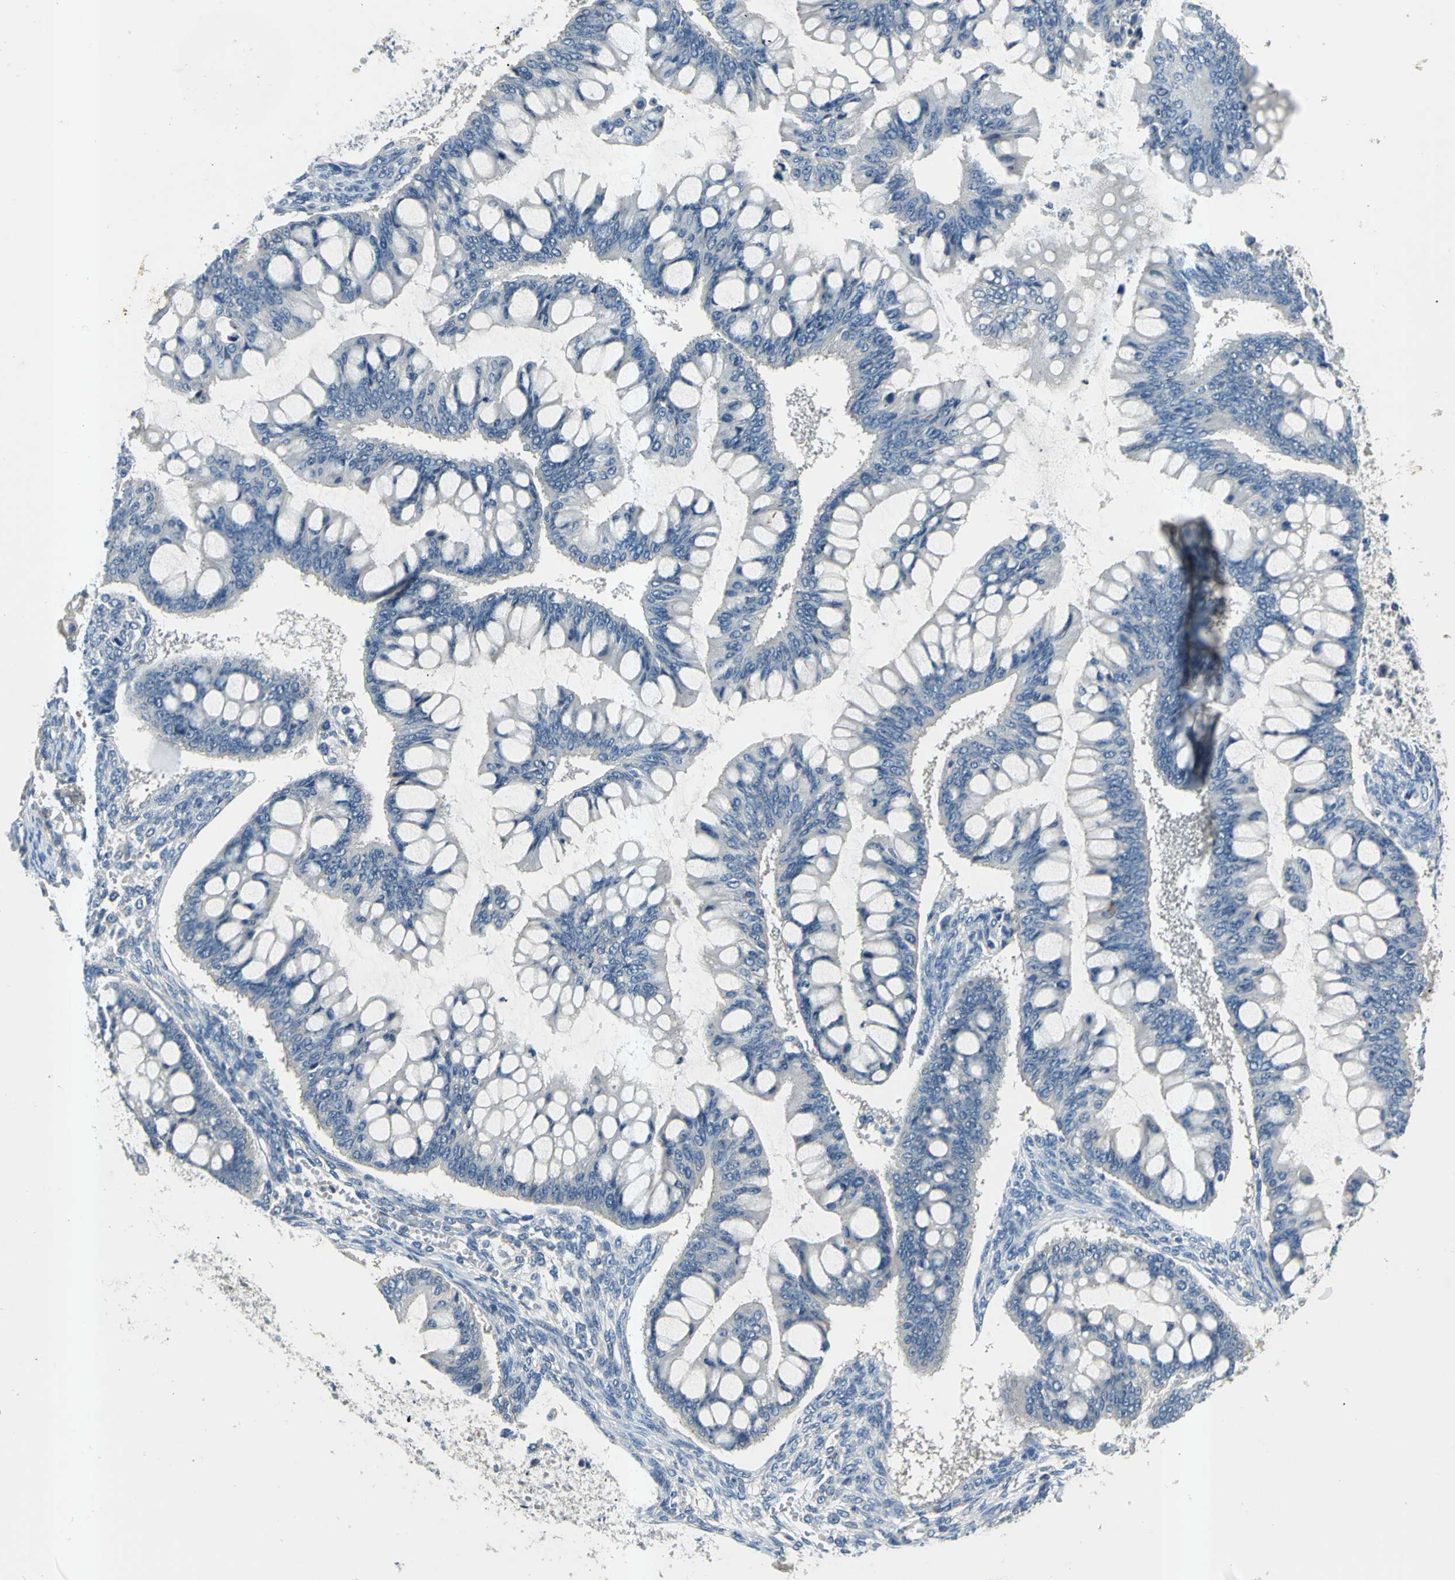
{"staining": {"intensity": "negative", "quantity": "none", "location": "none"}, "tissue": "ovarian cancer", "cell_type": "Tumor cells", "image_type": "cancer", "snomed": [{"axis": "morphology", "description": "Cystadenocarcinoma, mucinous, NOS"}, {"axis": "topography", "description": "Ovary"}], "caption": "Micrograph shows no protein expression in tumor cells of ovarian mucinous cystadenocarcinoma tissue. (Stains: DAB IHC with hematoxylin counter stain, Microscopy: brightfield microscopy at high magnification).", "gene": "SLC16A7", "patient": {"sex": "female", "age": 73}}